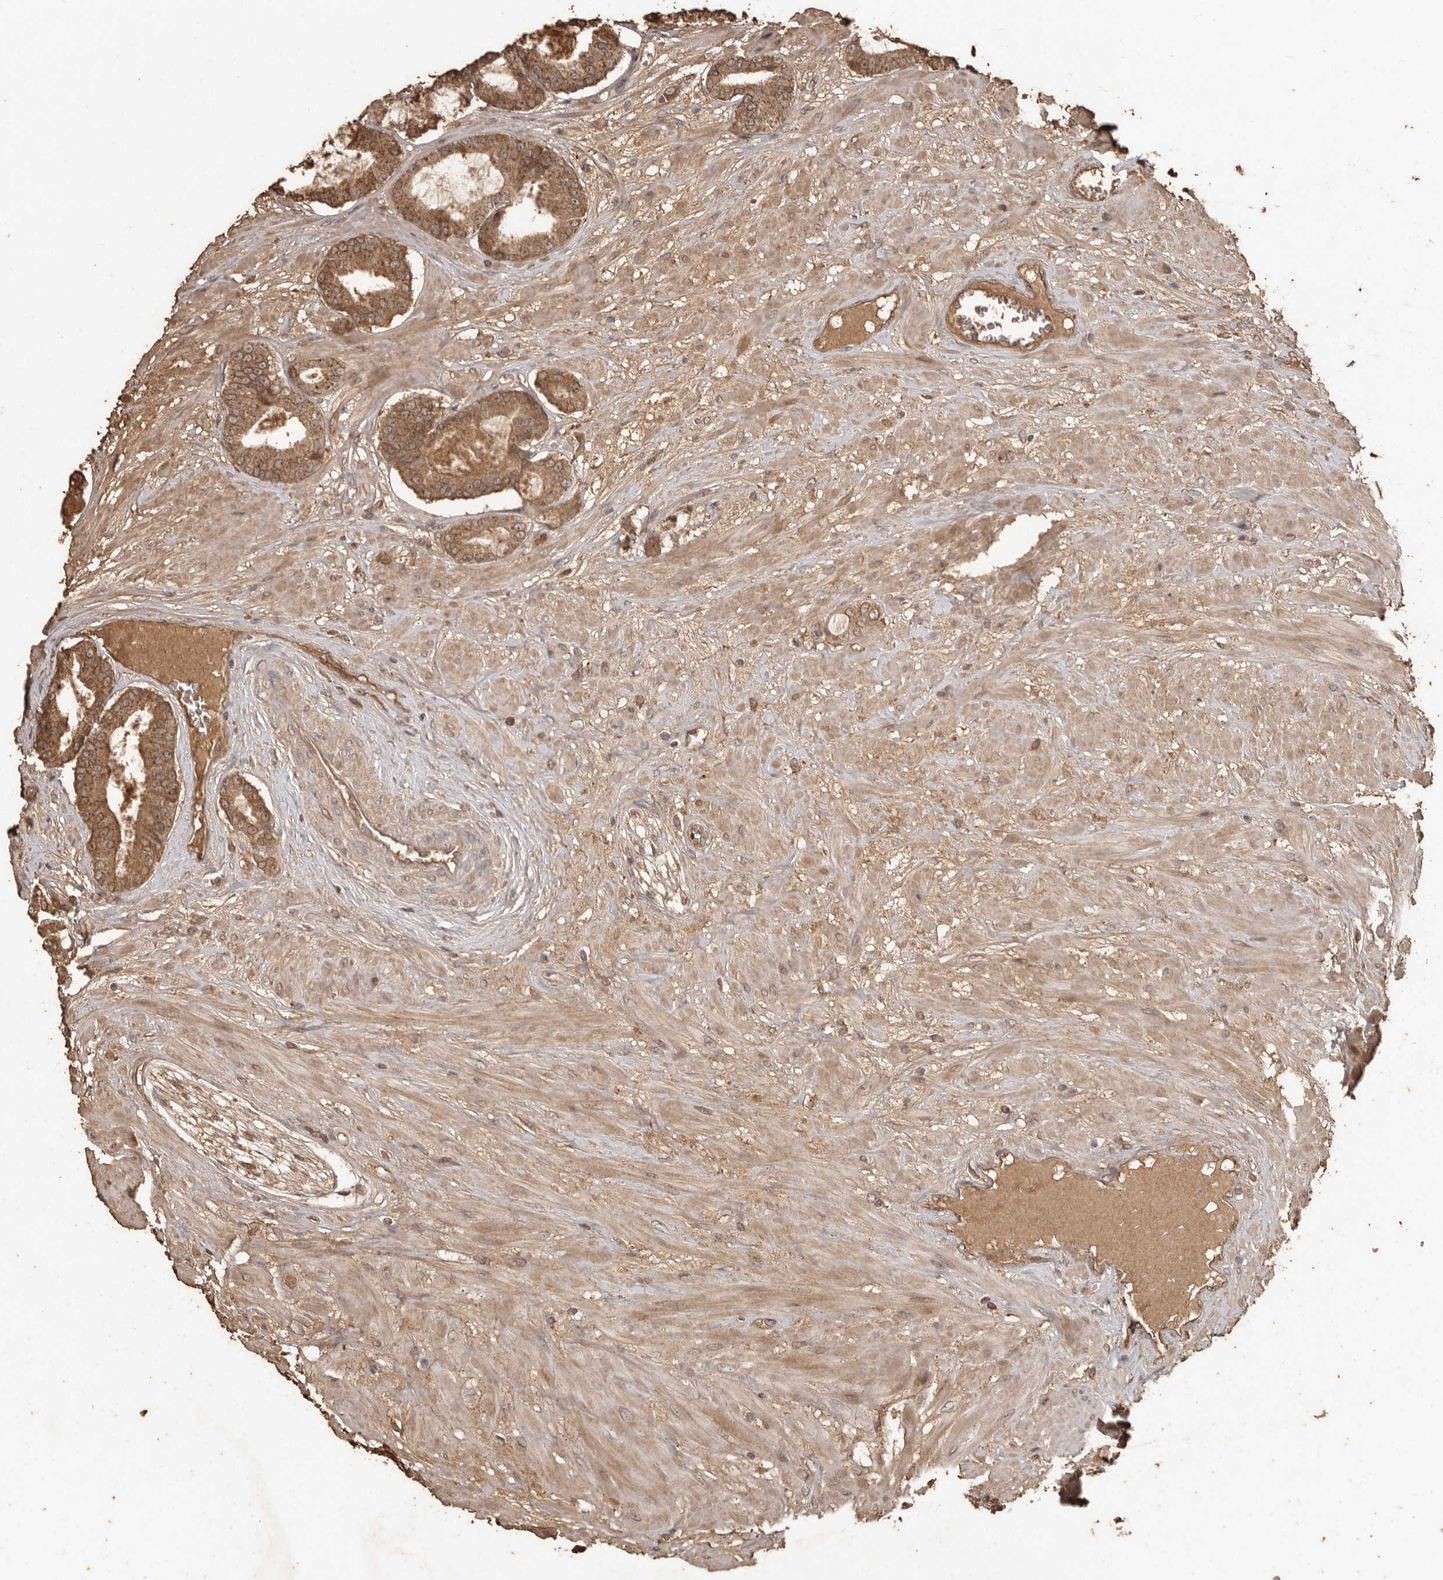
{"staining": {"intensity": "moderate", "quantity": ">75%", "location": "cytoplasmic/membranous"}, "tissue": "prostate cancer", "cell_type": "Tumor cells", "image_type": "cancer", "snomed": [{"axis": "morphology", "description": "Adenocarcinoma, Low grade"}, {"axis": "topography", "description": "Prostate"}], "caption": "Immunohistochemistry histopathology image of neoplastic tissue: human prostate cancer (adenocarcinoma (low-grade)) stained using immunohistochemistry (IHC) displays medium levels of moderate protein expression localized specifically in the cytoplasmic/membranous of tumor cells, appearing as a cytoplasmic/membranous brown color.", "gene": "NUP43", "patient": {"sex": "male", "age": 60}}